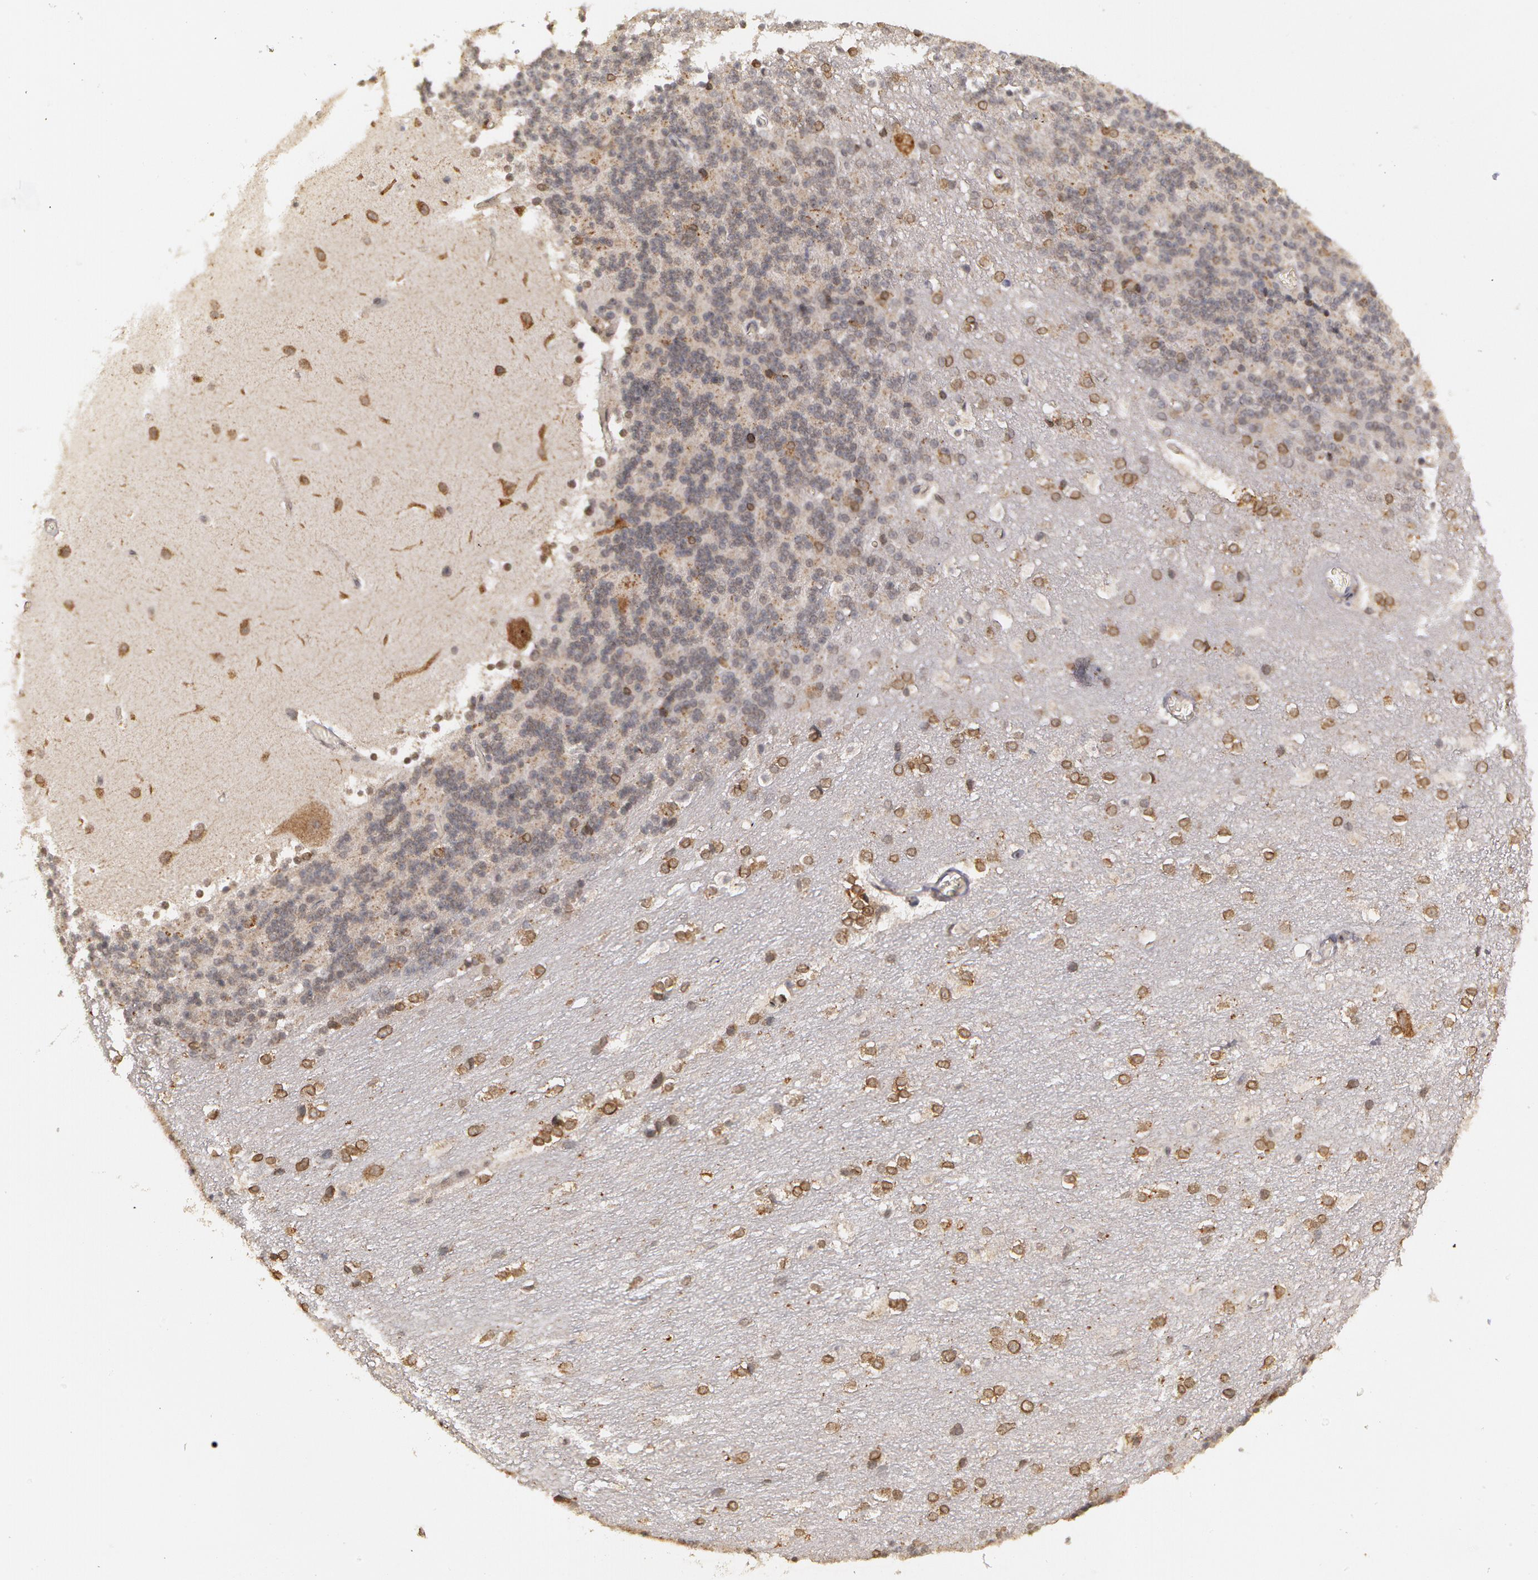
{"staining": {"intensity": "moderate", "quantity": ">75%", "location": "cytoplasmic/membranous"}, "tissue": "cerebellum", "cell_type": "Cells in granular layer", "image_type": "normal", "snomed": [{"axis": "morphology", "description": "Normal tissue, NOS"}, {"axis": "topography", "description": "Cerebellum"}], "caption": "High-magnification brightfield microscopy of unremarkable cerebellum stained with DAB (brown) and counterstained with hematoxylin (blue). cells in granular layer exhibit moderate cytoplasmic/membranous positivity is present in about>75% of cells.", "gene": "GLIS1", "patient": {"sex": "female", "age": 19}}